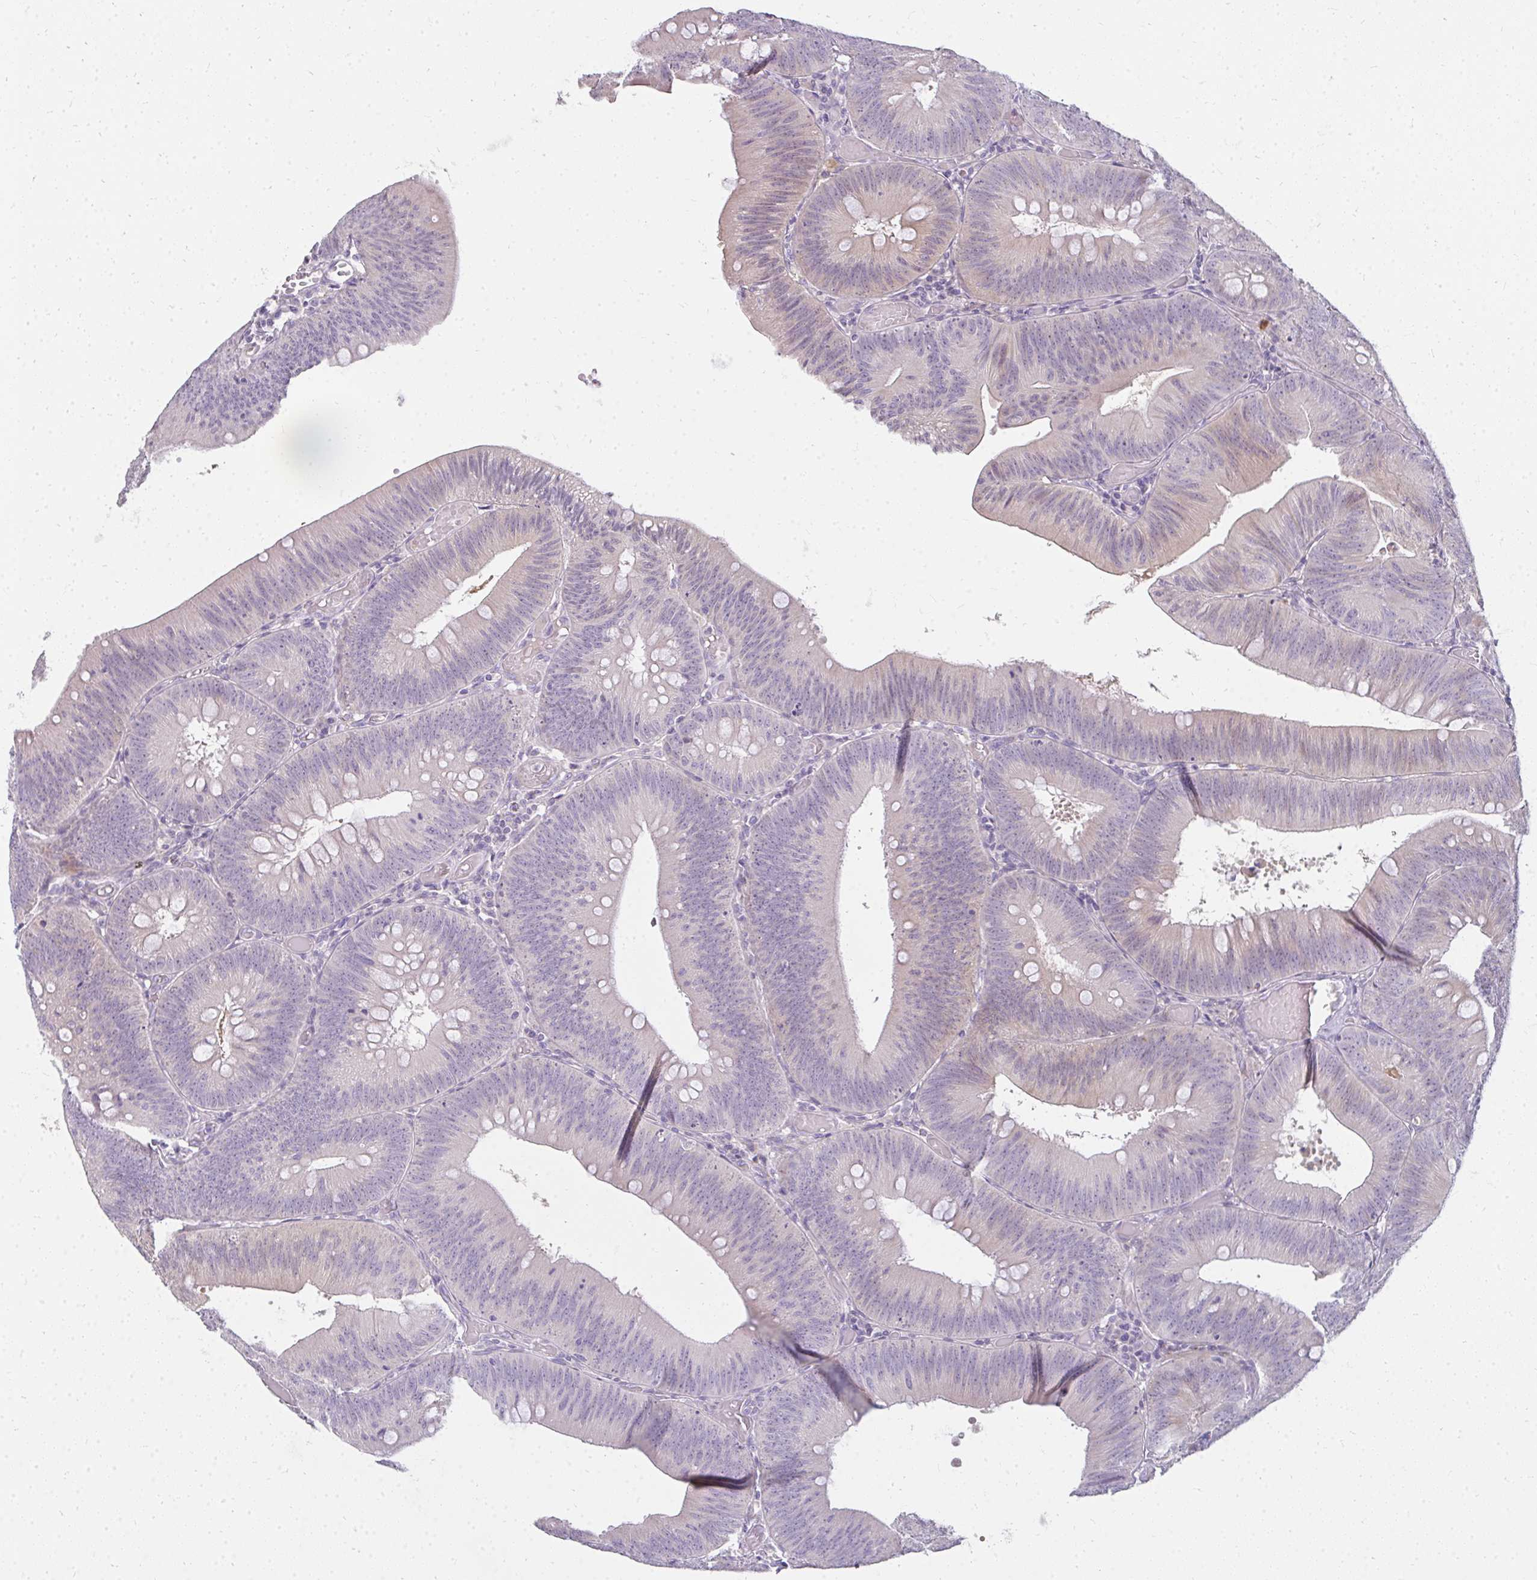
{"staining": {"intensity": "weak", "quantity": "<25%", "location": "cytoplasmic/membranous"}, "tissue": "colorectal cancer", "cell_type": "Tumor cells", "image_type": "cancer", "snomed": [{"axis": "morphology", "description": "Adenocarcinoma, NOS"}, {"axis": "topography", "description": "Colon"}], "caption": "Colorectal adenocarcinoma stained for a protein using immunohistochemistry (IHC) shows no staining tumor cells.", "gene": "PPP1R3G", "patient": {"sex": "male", "age": 84}}